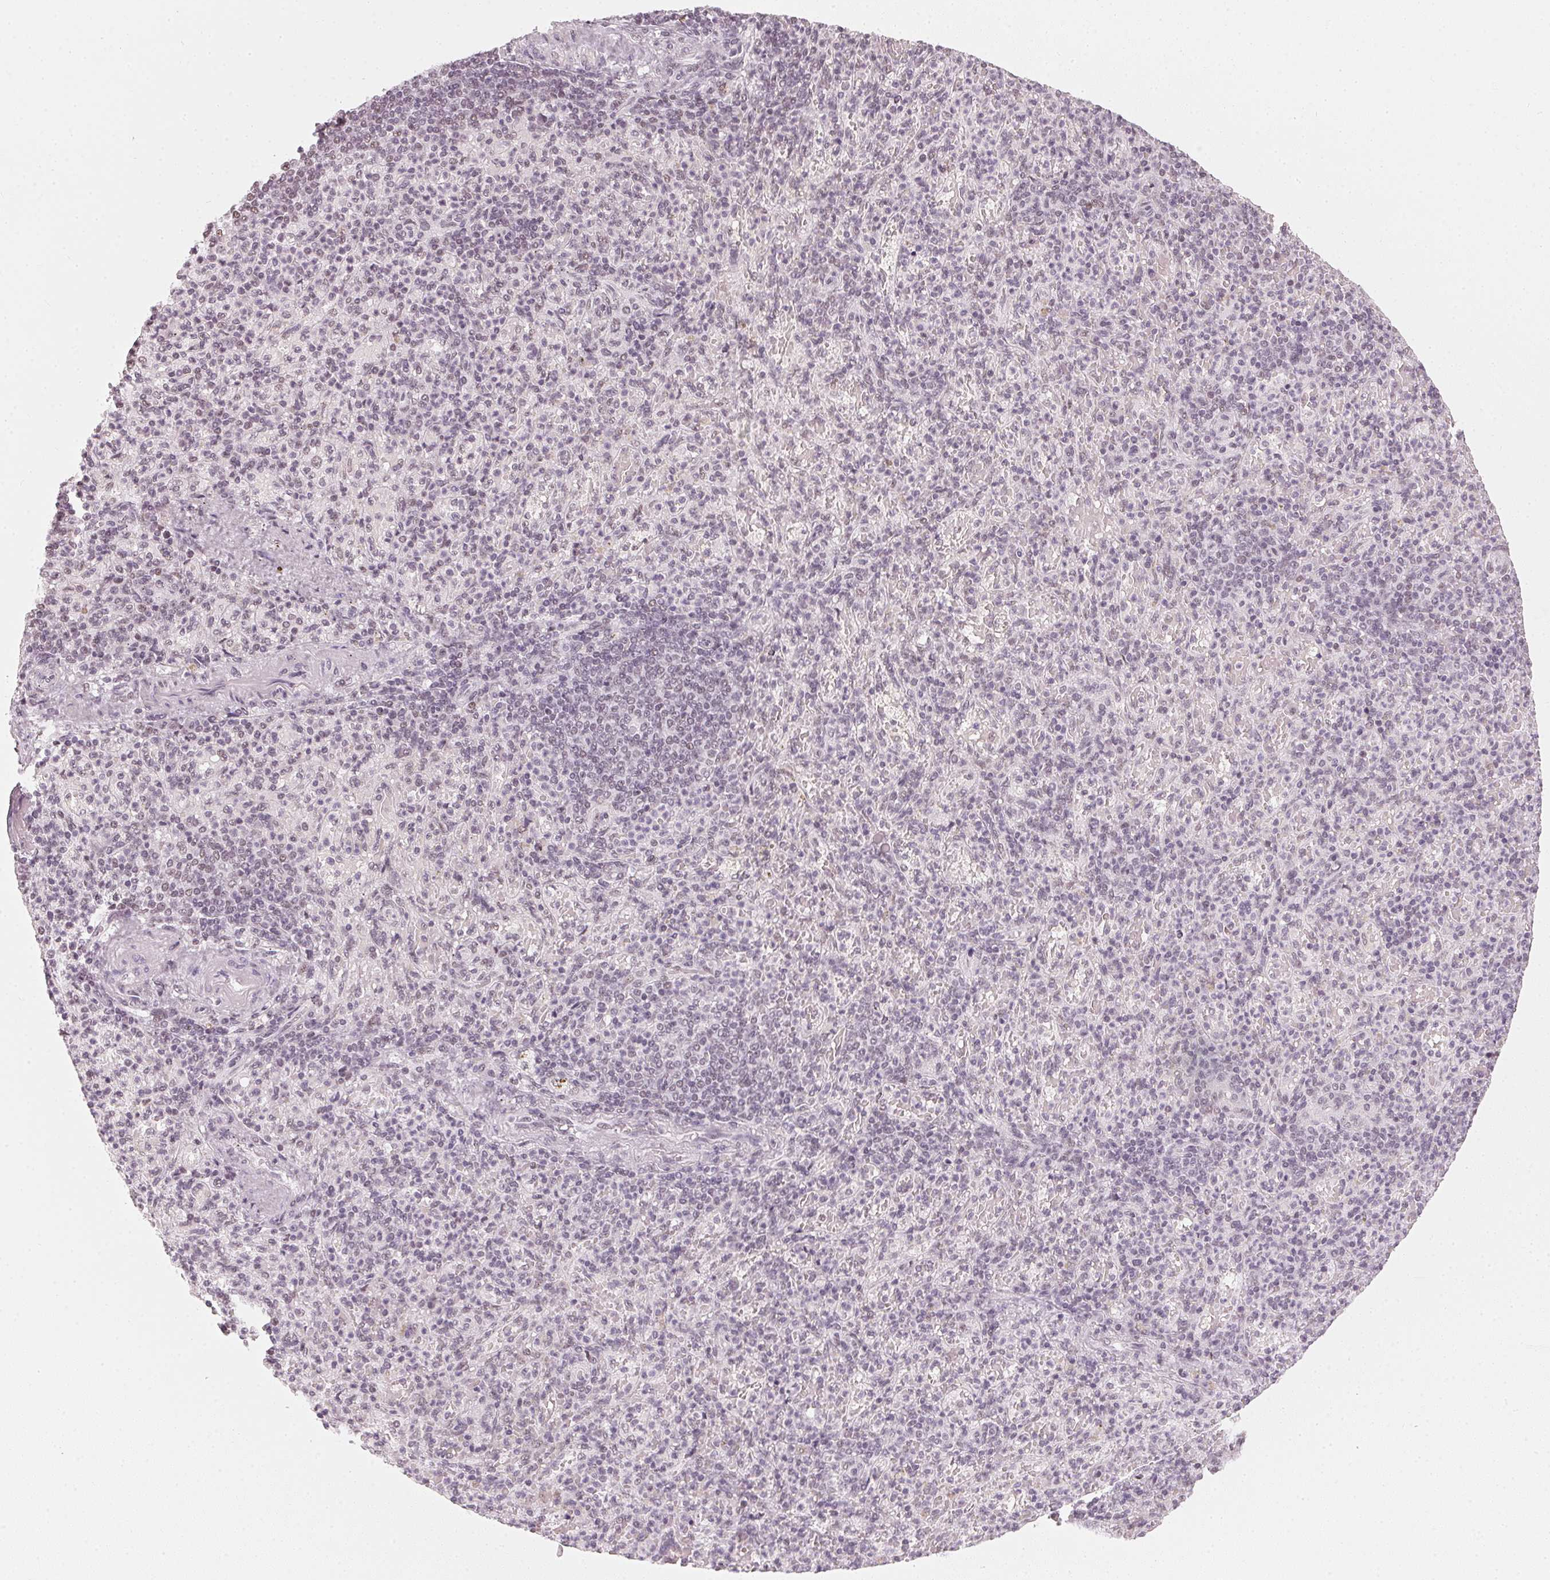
{"staining": {"intensity": "negative", "quantity": "none", "location": "none"}, "tissue": "spleen", "cell_type": "Cells in red pulp", "image_type": "normal", "snomed": [{"axis": "morphology", "description": "Normal tissue, NOS"}, {"axis": "topography", "description": "Spleen"}], "caption": "This is a histopathology image of immunohistochemistry (IHC) staining of unremarkable spleen, which shows no expression in cells in red pulp.", "gene": "DNAJC6", "patient": {"sex": "female", "age": 74}}